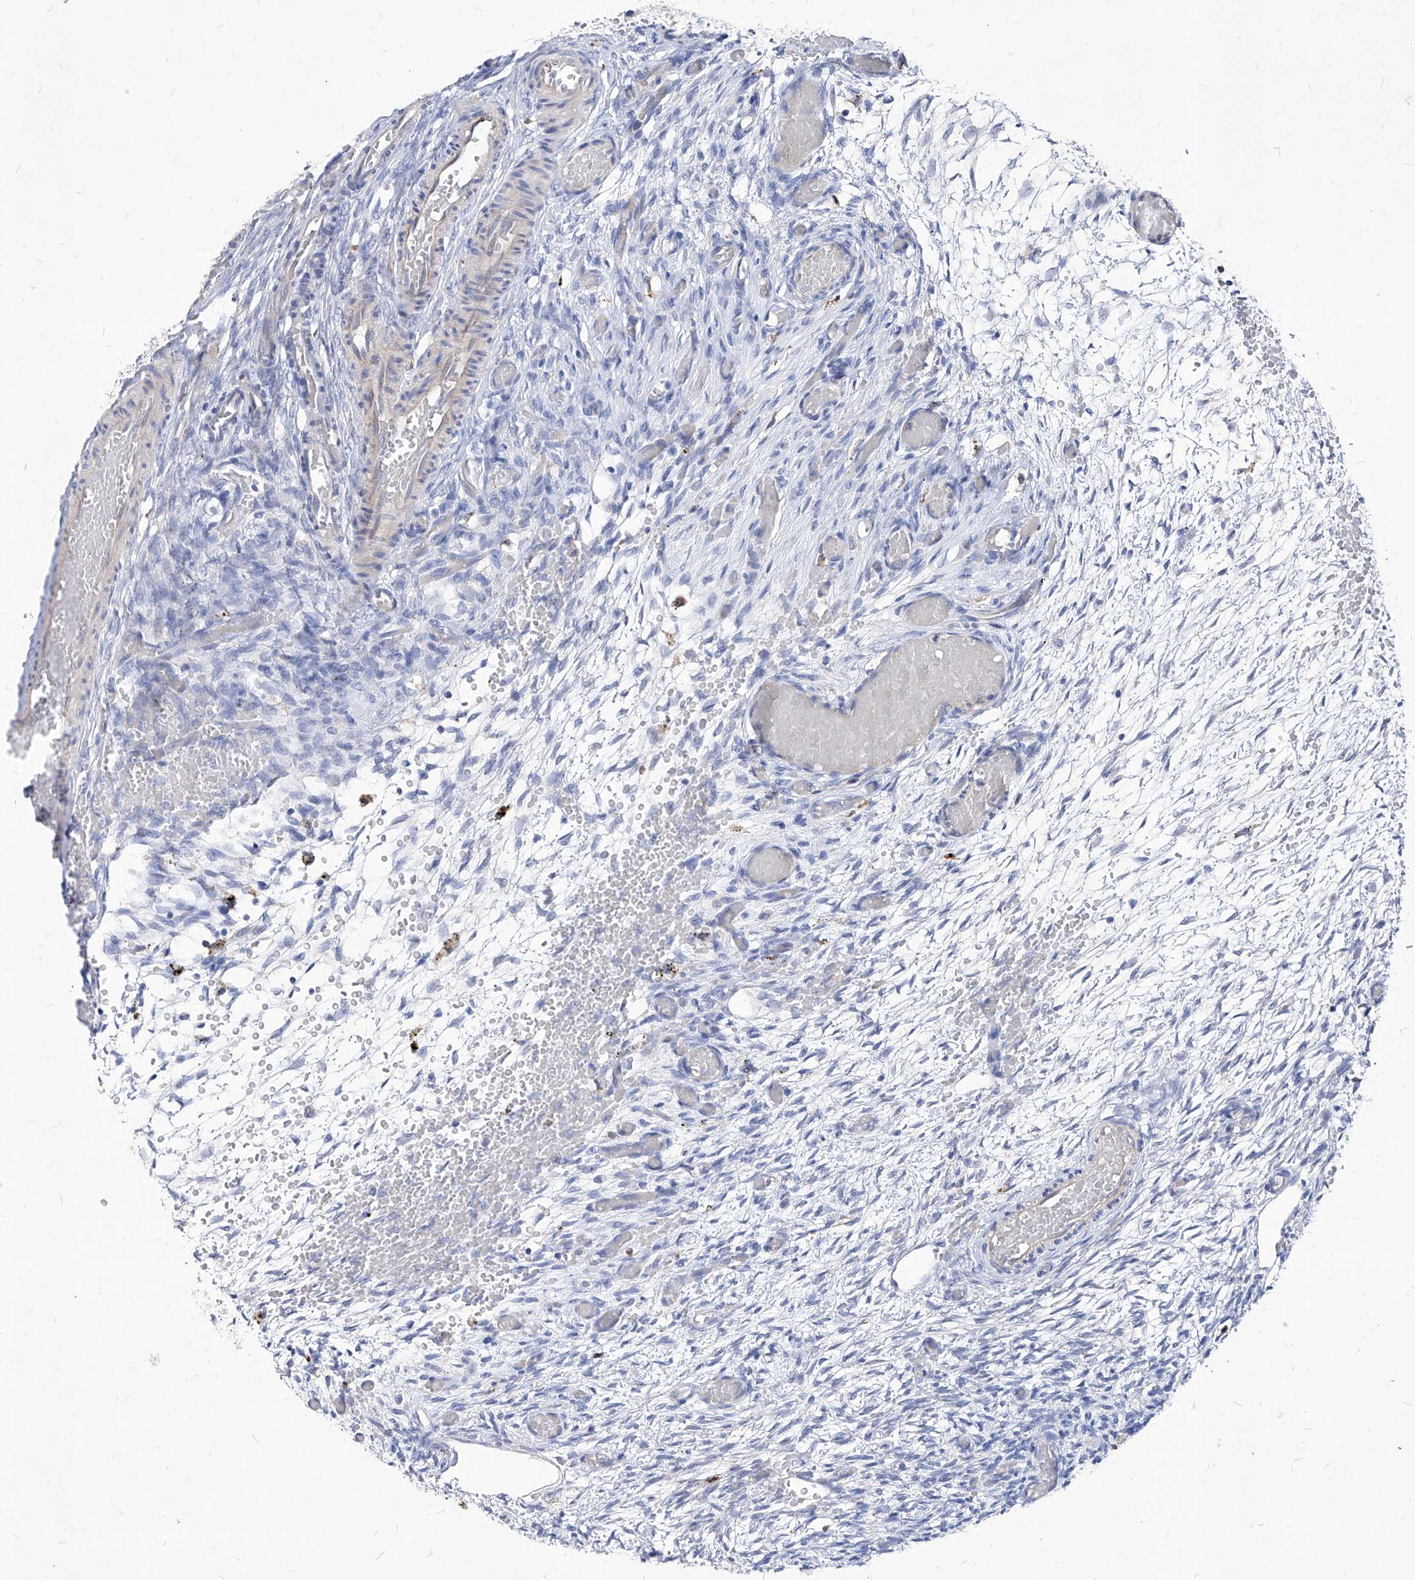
{"staining": {"intensity": "negative", "quantity": "none", "location": "none"}, "tissue": "ovary", "cell_type": "Ovarian stroma cells", "image_type": "normal", "snomed": [{"axis": "morphology", "description": "Adenocarcinoma, NOS"}, {"axis": "topography", "description": "Endometrium"}], "caption": "Immunohistochemistry (IHC) micrograph of normal ovary: human ovary stained with DAB (3,3'-diaminobenzidine) reveals no significant protein positivity in ovarian stroma cells.", "gene": "UBOX5", "patient": {"sex": "female", "age": 32}}